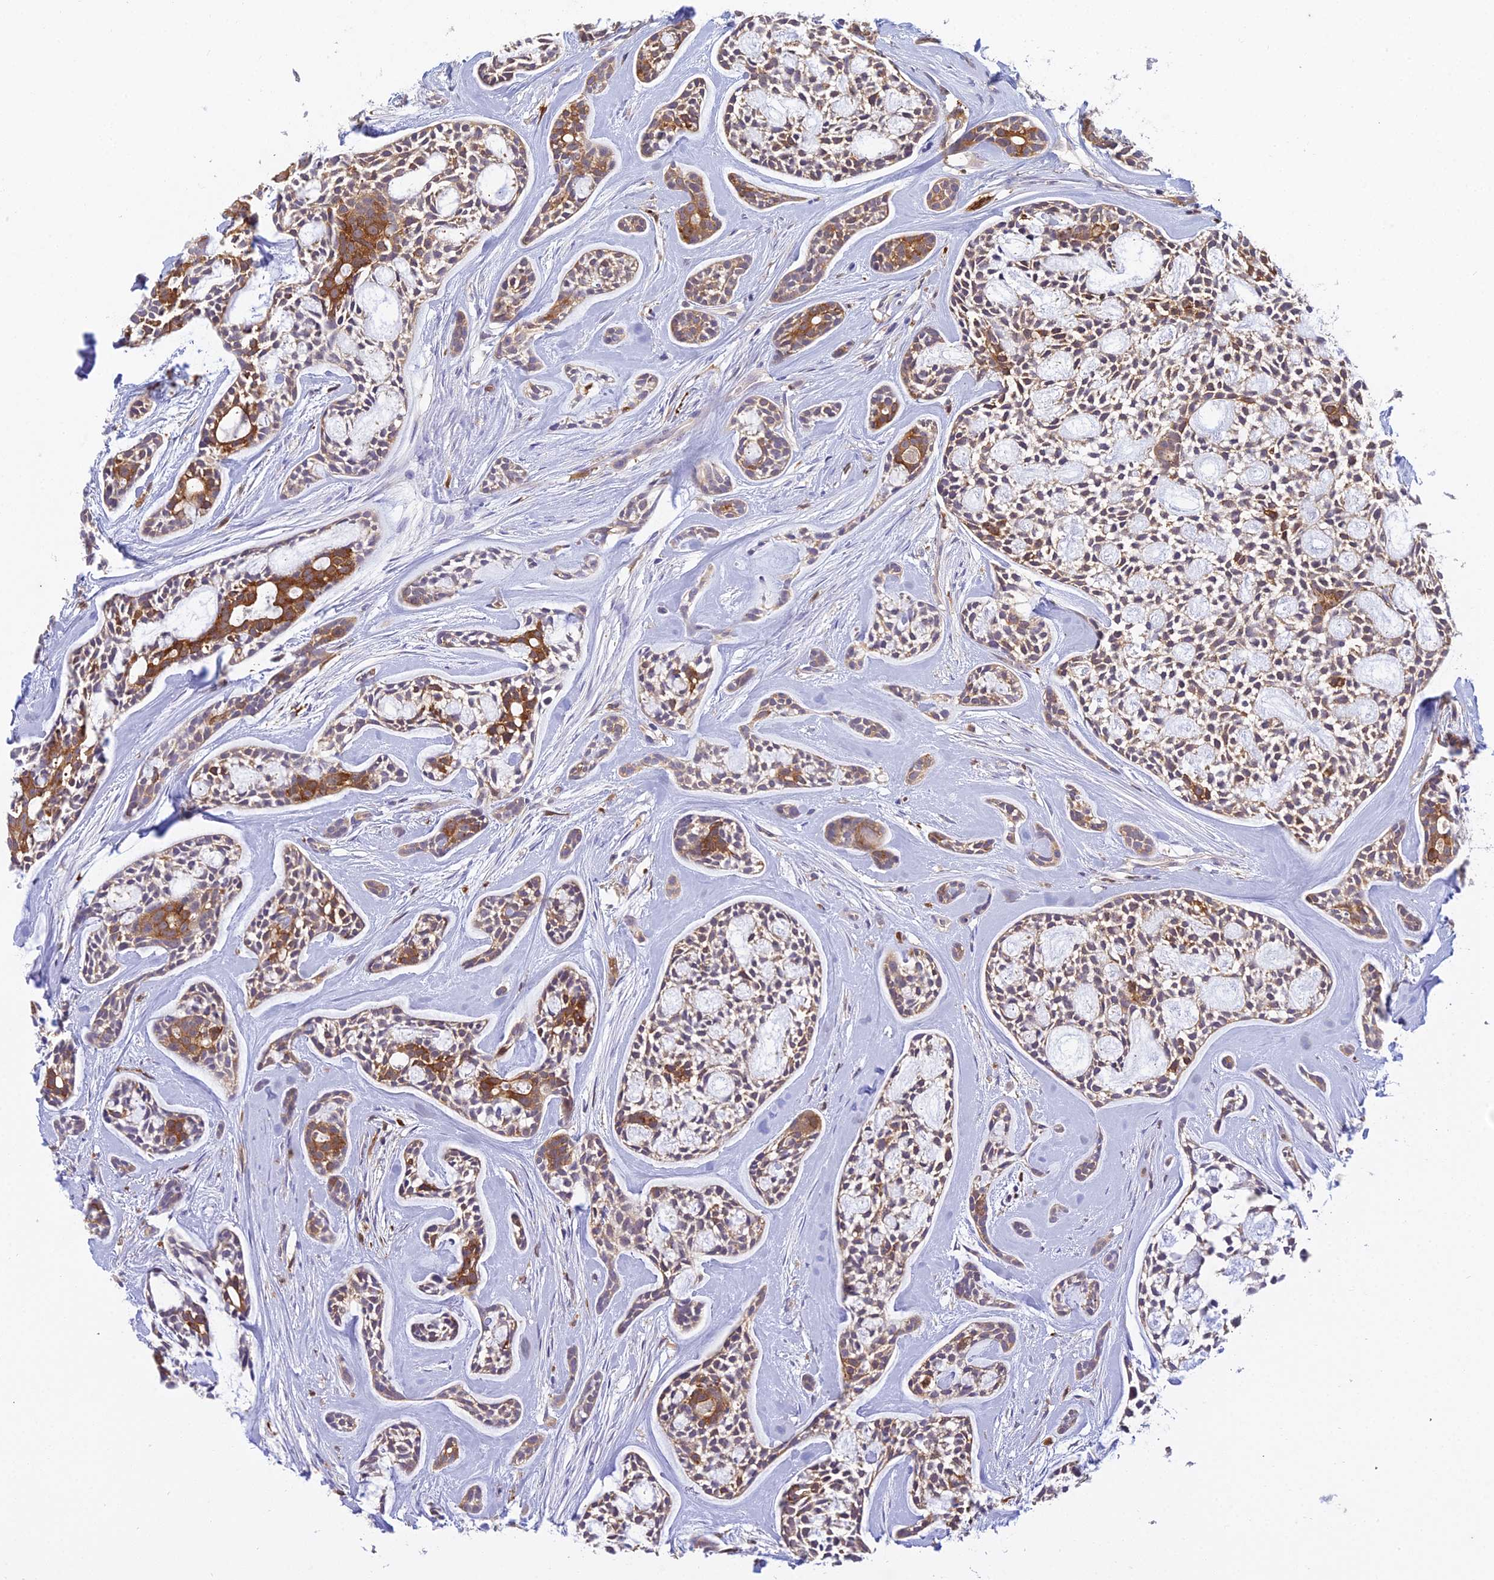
{"staining": {"intensity": "moderate", "quantity": "25%-75%", "location": "cytoplasmic/membranous"}, "tissue": "head and neck cancer", "cell_type": "Tumor cells", "image_type": "cancer", "snomed": [{"axis": "morphology", "description": "Adenocarcinoma, NOS"}, {"axis": "topography", "description": "Subcutis"}, {"axis": "topography", "description": "Head-Neck"}], "caption": "This photomicrograph exhibits immunohistochemistry (IHC) staining of human head and neck cancer, with medium moderate cytoplasmic/membranous staining in about 25%-75% of tumor cells.", "gene": "UBE2G1", "patient": {"sex": "female", "age": 73}}